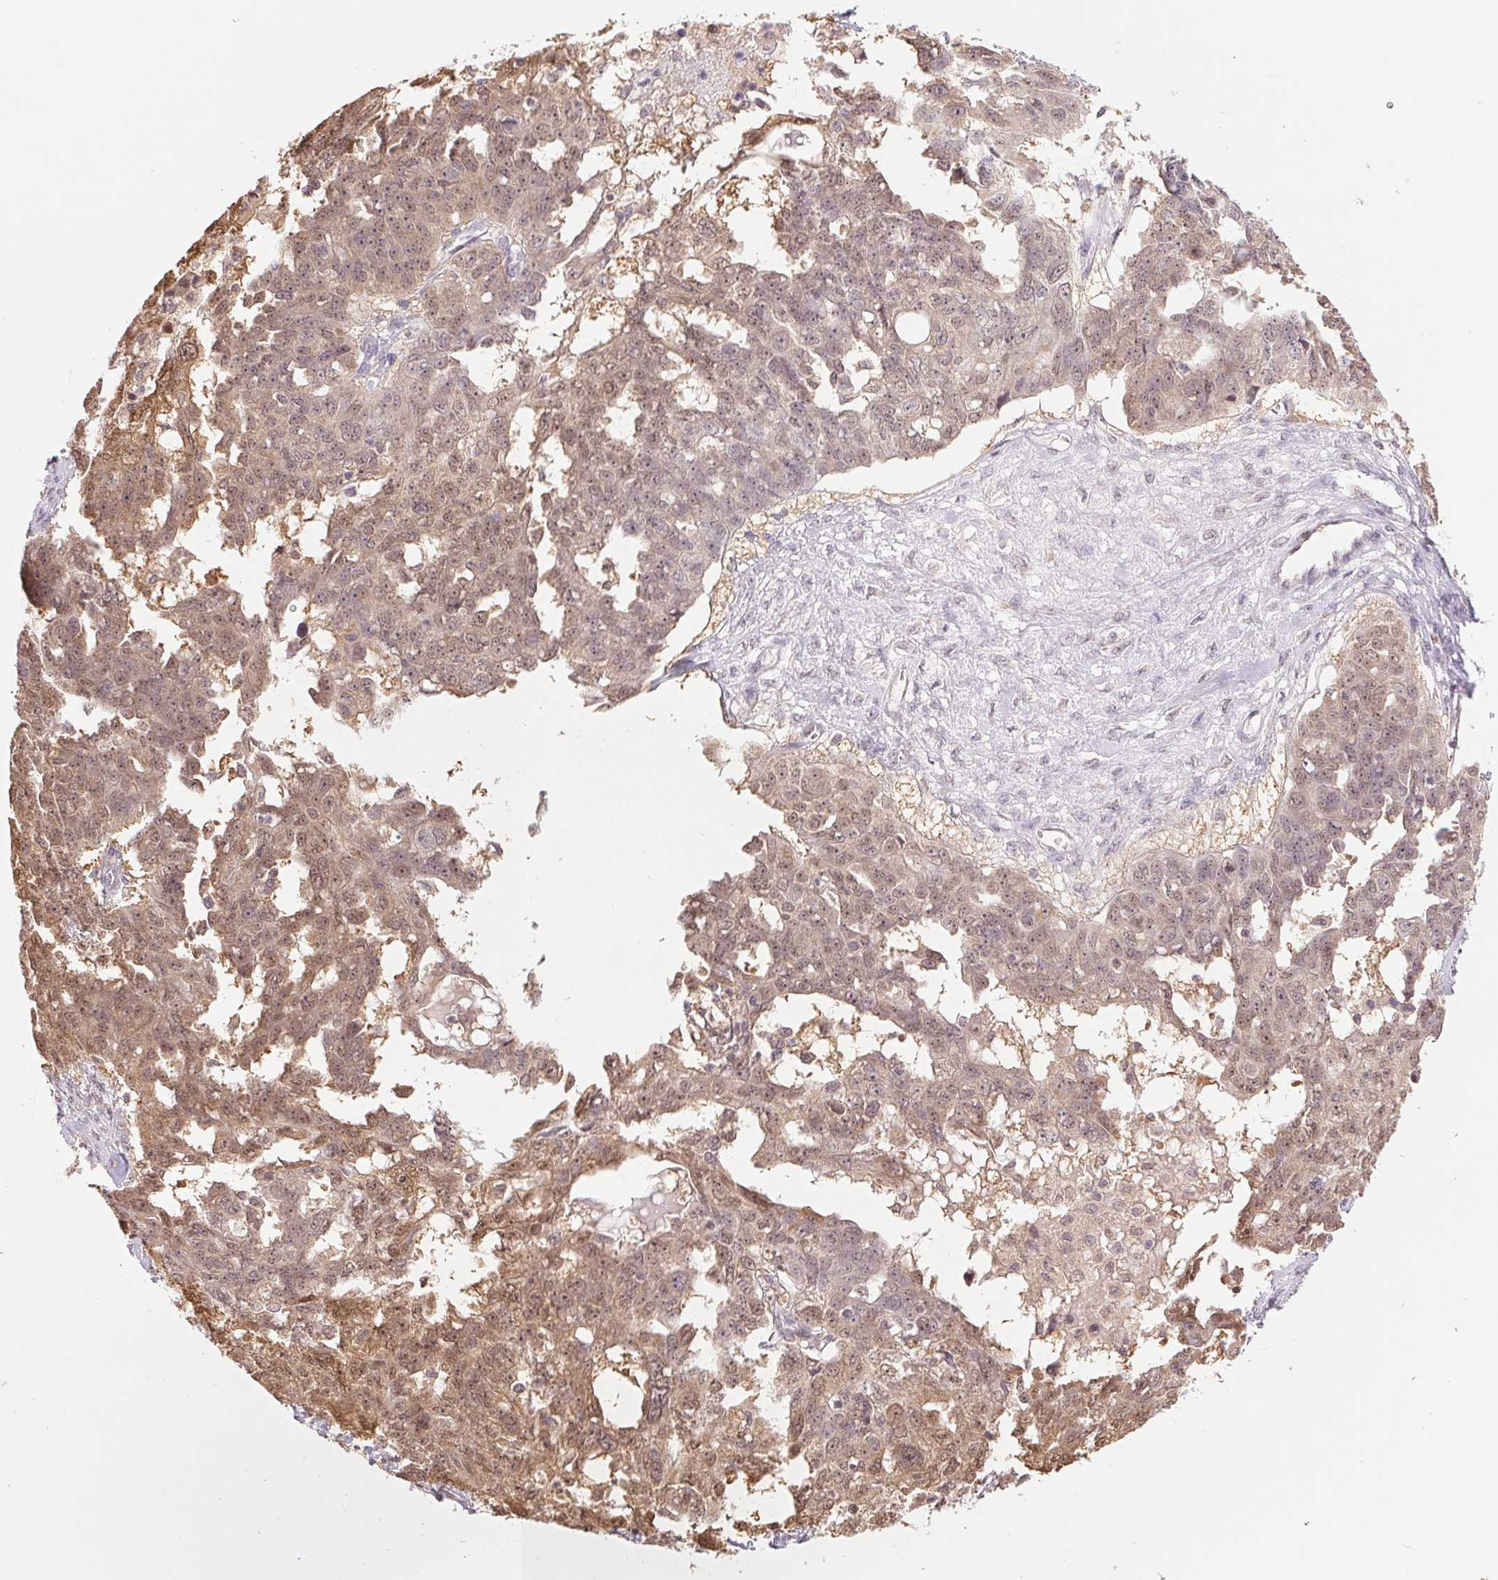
{"staining": {"intensity": "moderate", "quantity": ">75%", "location": "cytoplasmic/membranous,nuclear"}, "tissue": "ovarian cancer", "cell_type": "Tumor cells", "image_type": "cancer", "snomed": [{"axis": "morphology", "description": "Carcinoma, endometroid"}, {"axis": "topography", "description": "Ovary"}], "caption": "Ovarian endometroid carcinoma stained with DAB (3,3'-diaminobenzidine) immunohistochemistry (IHC) displays medium levels of moderate cytoplasmic/membranous and nuclear positivity in approximately >75% of tumor cells. (brown staining indicates protein expression, while blue staining denotes nuclei).", "gene": "CDC123", "patient": {"sex": "female", "age": 70}}